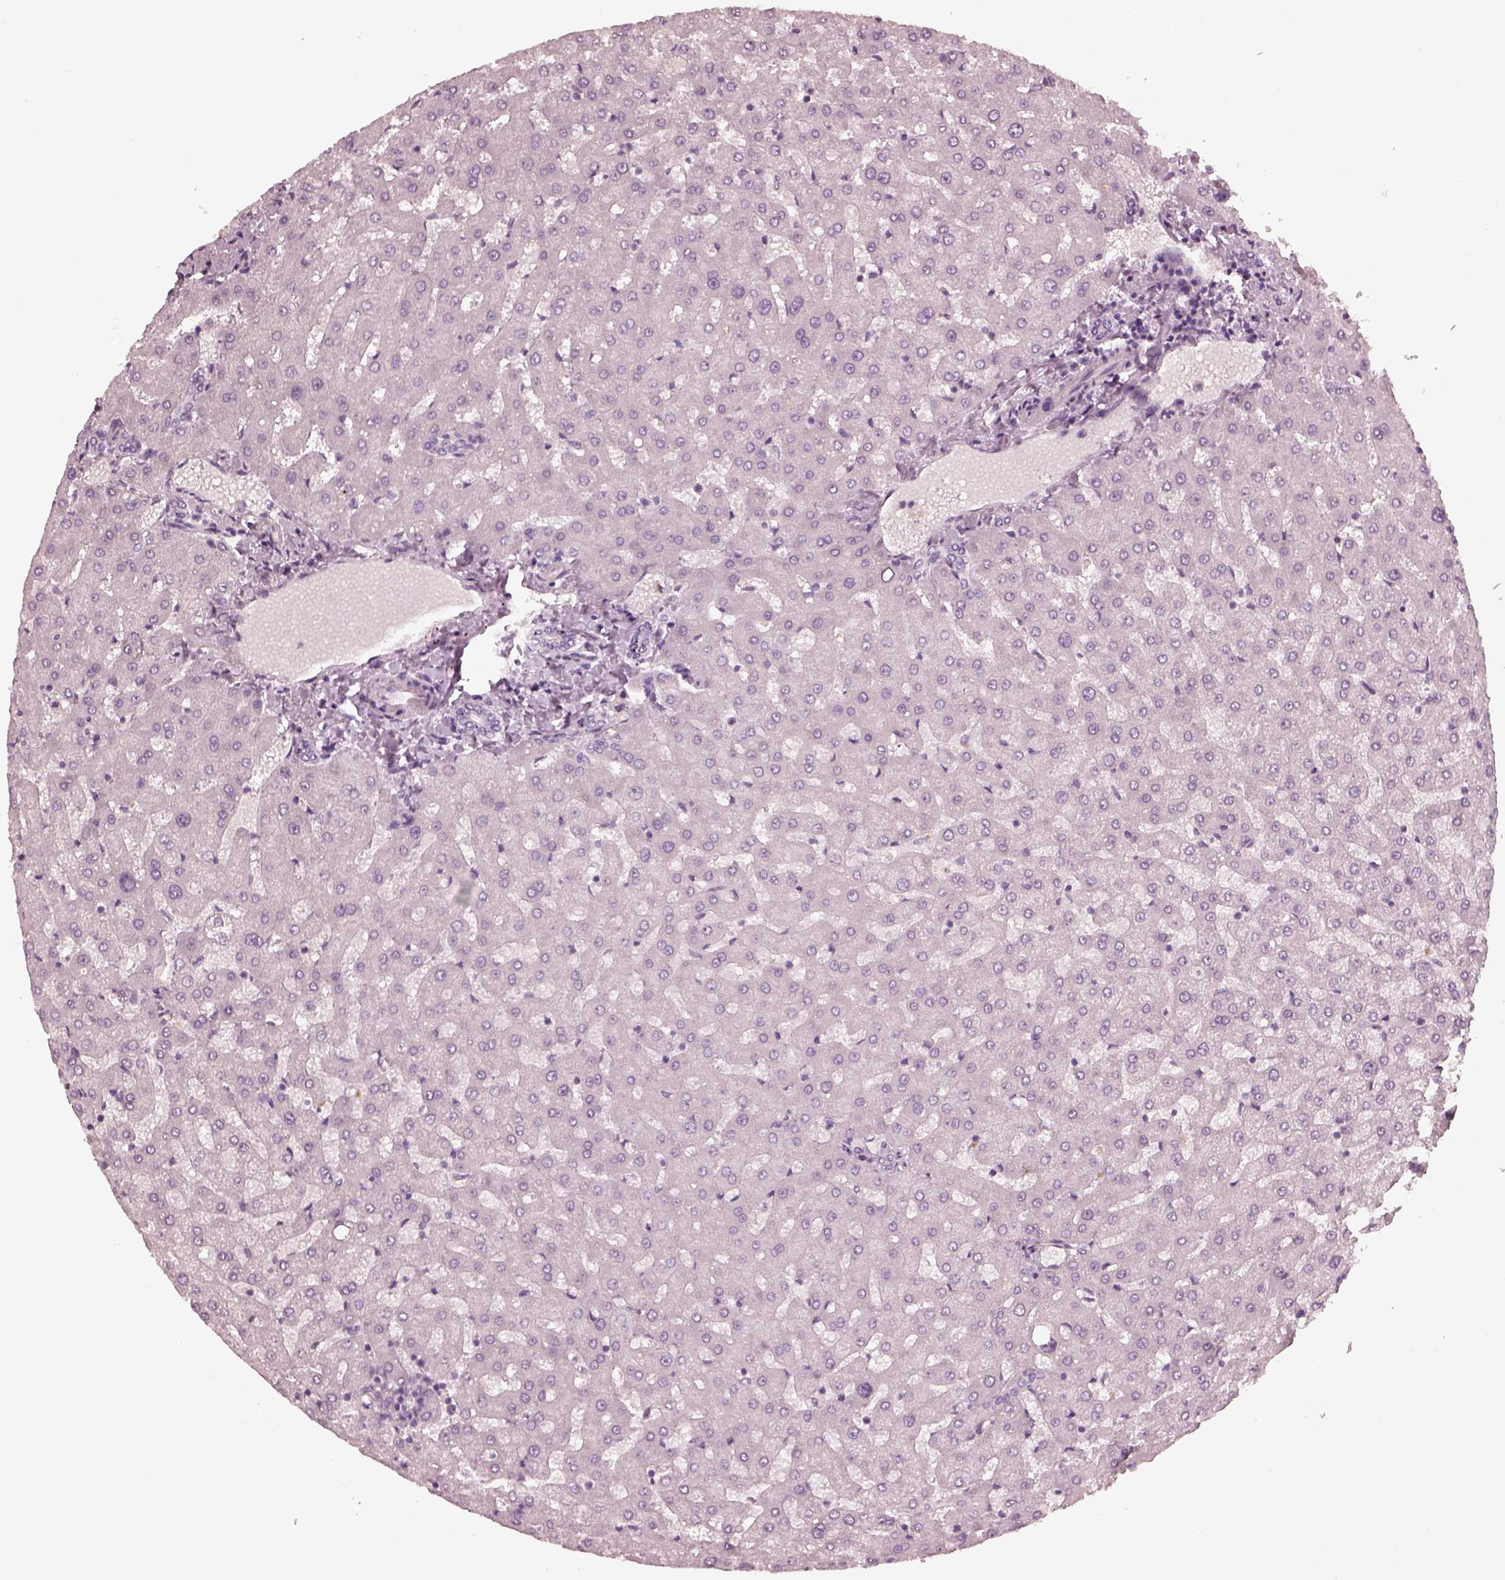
{"staining": {"intensity": "negative", "quantity": "none", "location": "none"}, "tissue": "liver", "cell_type": "Cholangiocytes", "image_type": "normal", "snomed": [{"axis": "morphology", "description": "Normal tissue, NOS"}, {"axis": "topography", "description": "Liver"}], "caption": "This is a photomicrograph of IHC staining of benign liver, which shows no staining in cholangiocytes.", "gene": "CCDC170", "patient": {"sex": "female", "age": 50}}